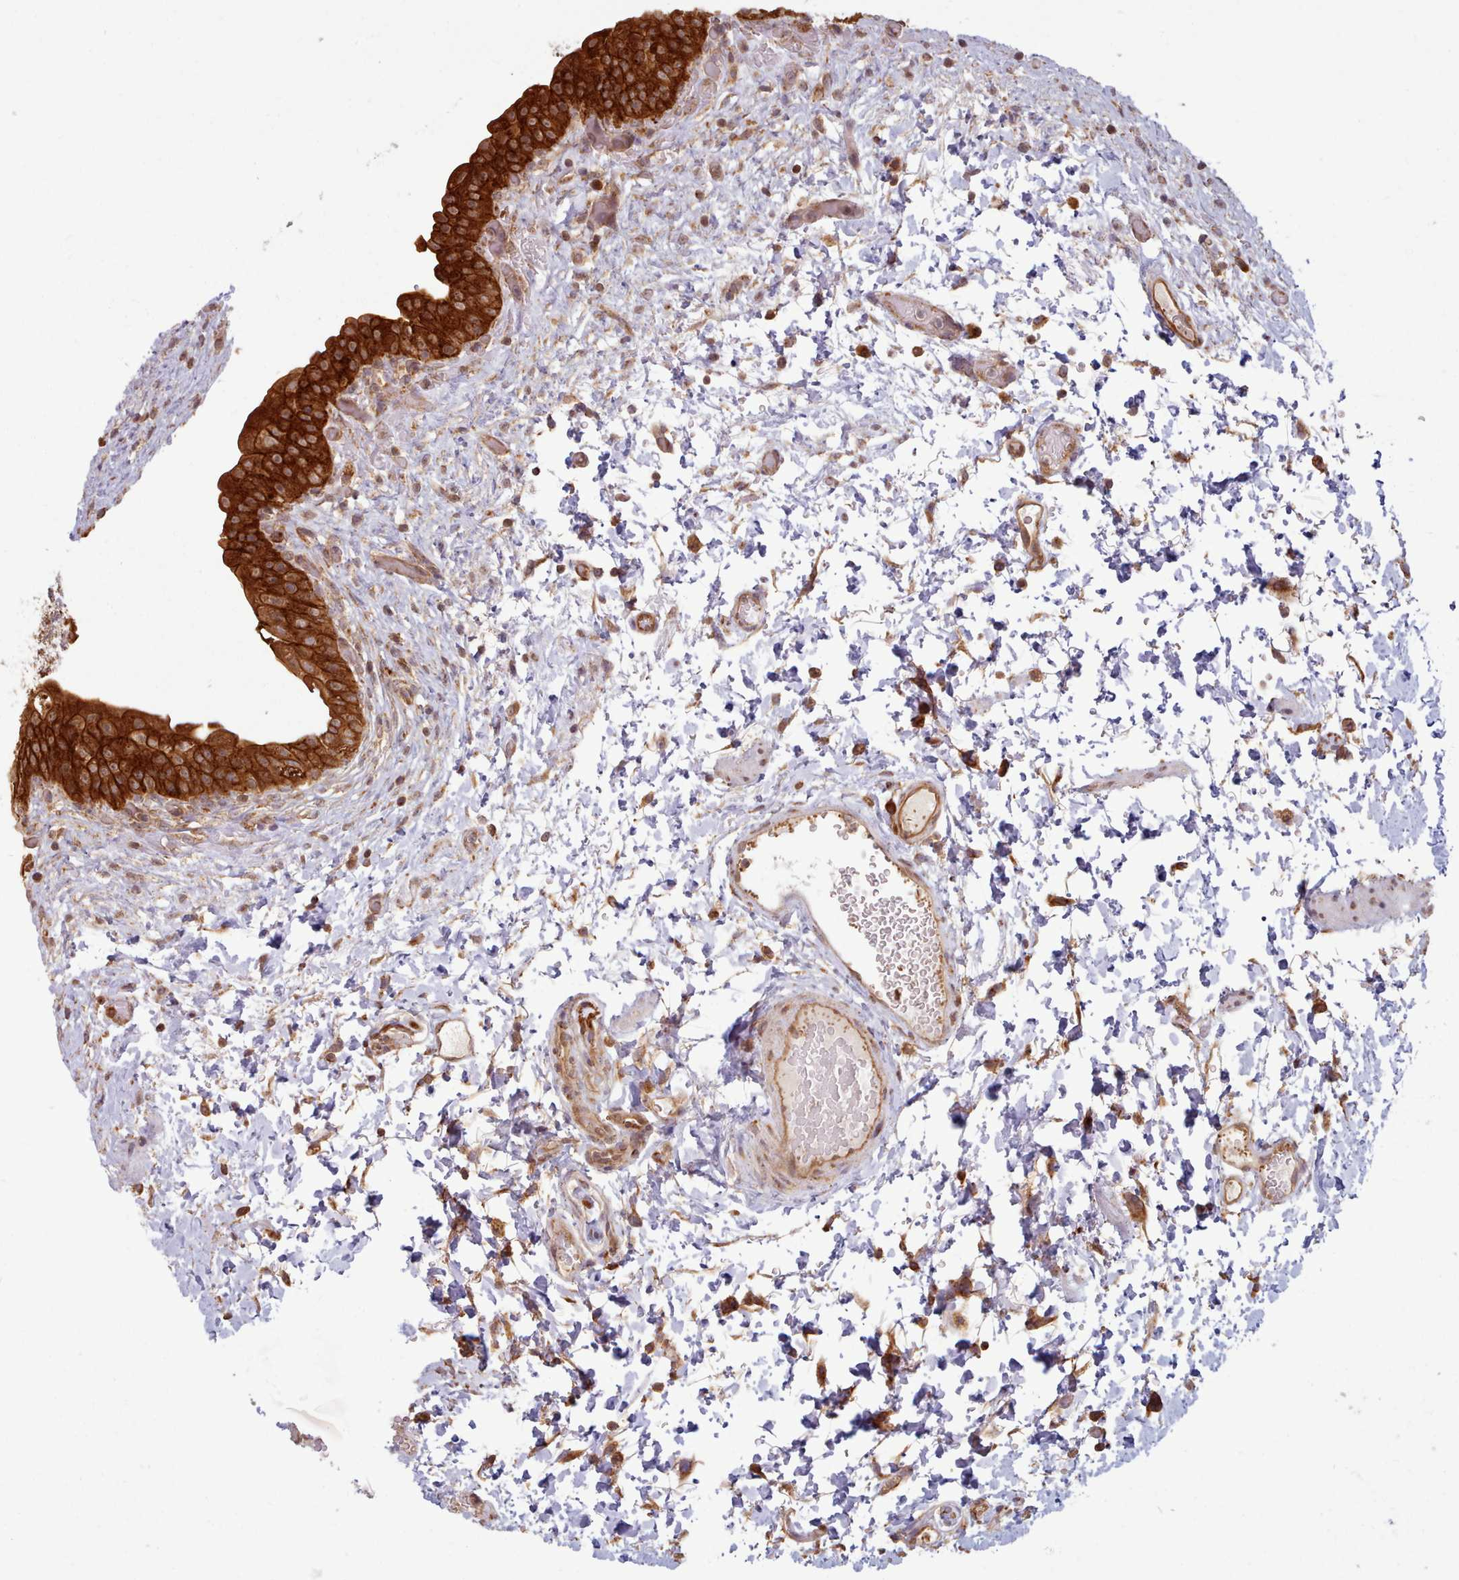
{"staining": {"intensity": "strong", "quantity": ">75%", "location": "cytoplasmic/membranous"}, "tissue": "urinary bladder", "cell_type": "Urothelial cells", "image_type": "normal", "snomed": [{"axis": "morphology", "description": "Normal tissue, NOS"}, {"axis": "topography", "description": "Urinary bladder"}], "caption": "Immunohistochemical staining of normal urinary bladder reveals >75% levels of strong cytoplasmic/membranous protein staining in about >75% of urothelial cells. The staining was performed using DAB, with brown indicating positive protein expression. Nuclei are stained blue with hematoxylin.", "gene": "CRYBG1", "patient": {"sex": "male", "age": 69}}